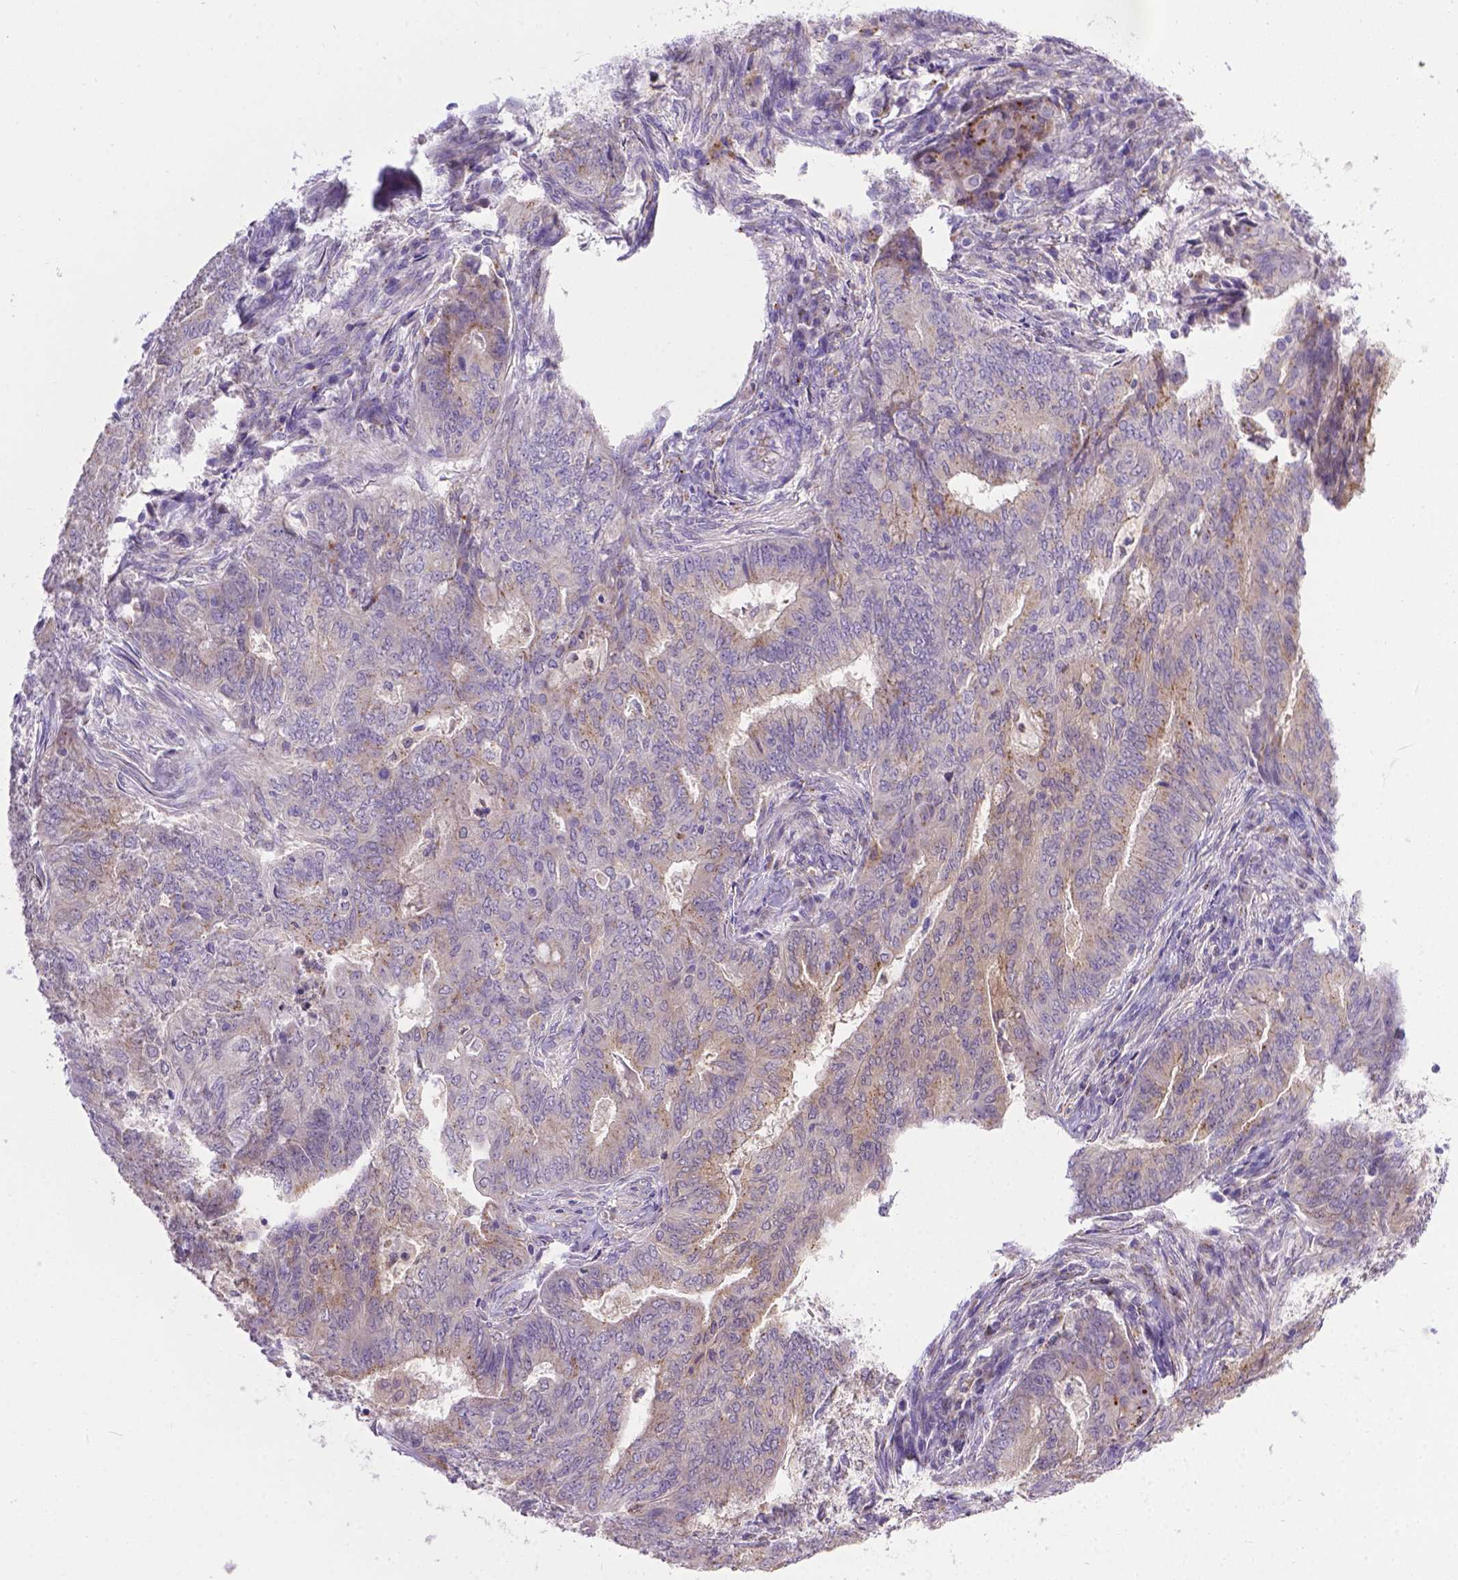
{"staining": {"intensity": "negative", "quantity": "none", "location": "none"}, "tissue": "endometrial cancer", "cell_type": "Tumor cells", "image_type": "cancer", "snomed": [{"axis": "morphology", "description": "Adenocarcinoma, NOS"}, {"axis": "topography", "description": "Endometrium"}], "caption": "Human endometrial cancer stained for a protein using immunohistochemistry exhibits no expression in tumor cells.", "gene": "TM4SF18", "patient": {"sex": "female", "age": 62}}